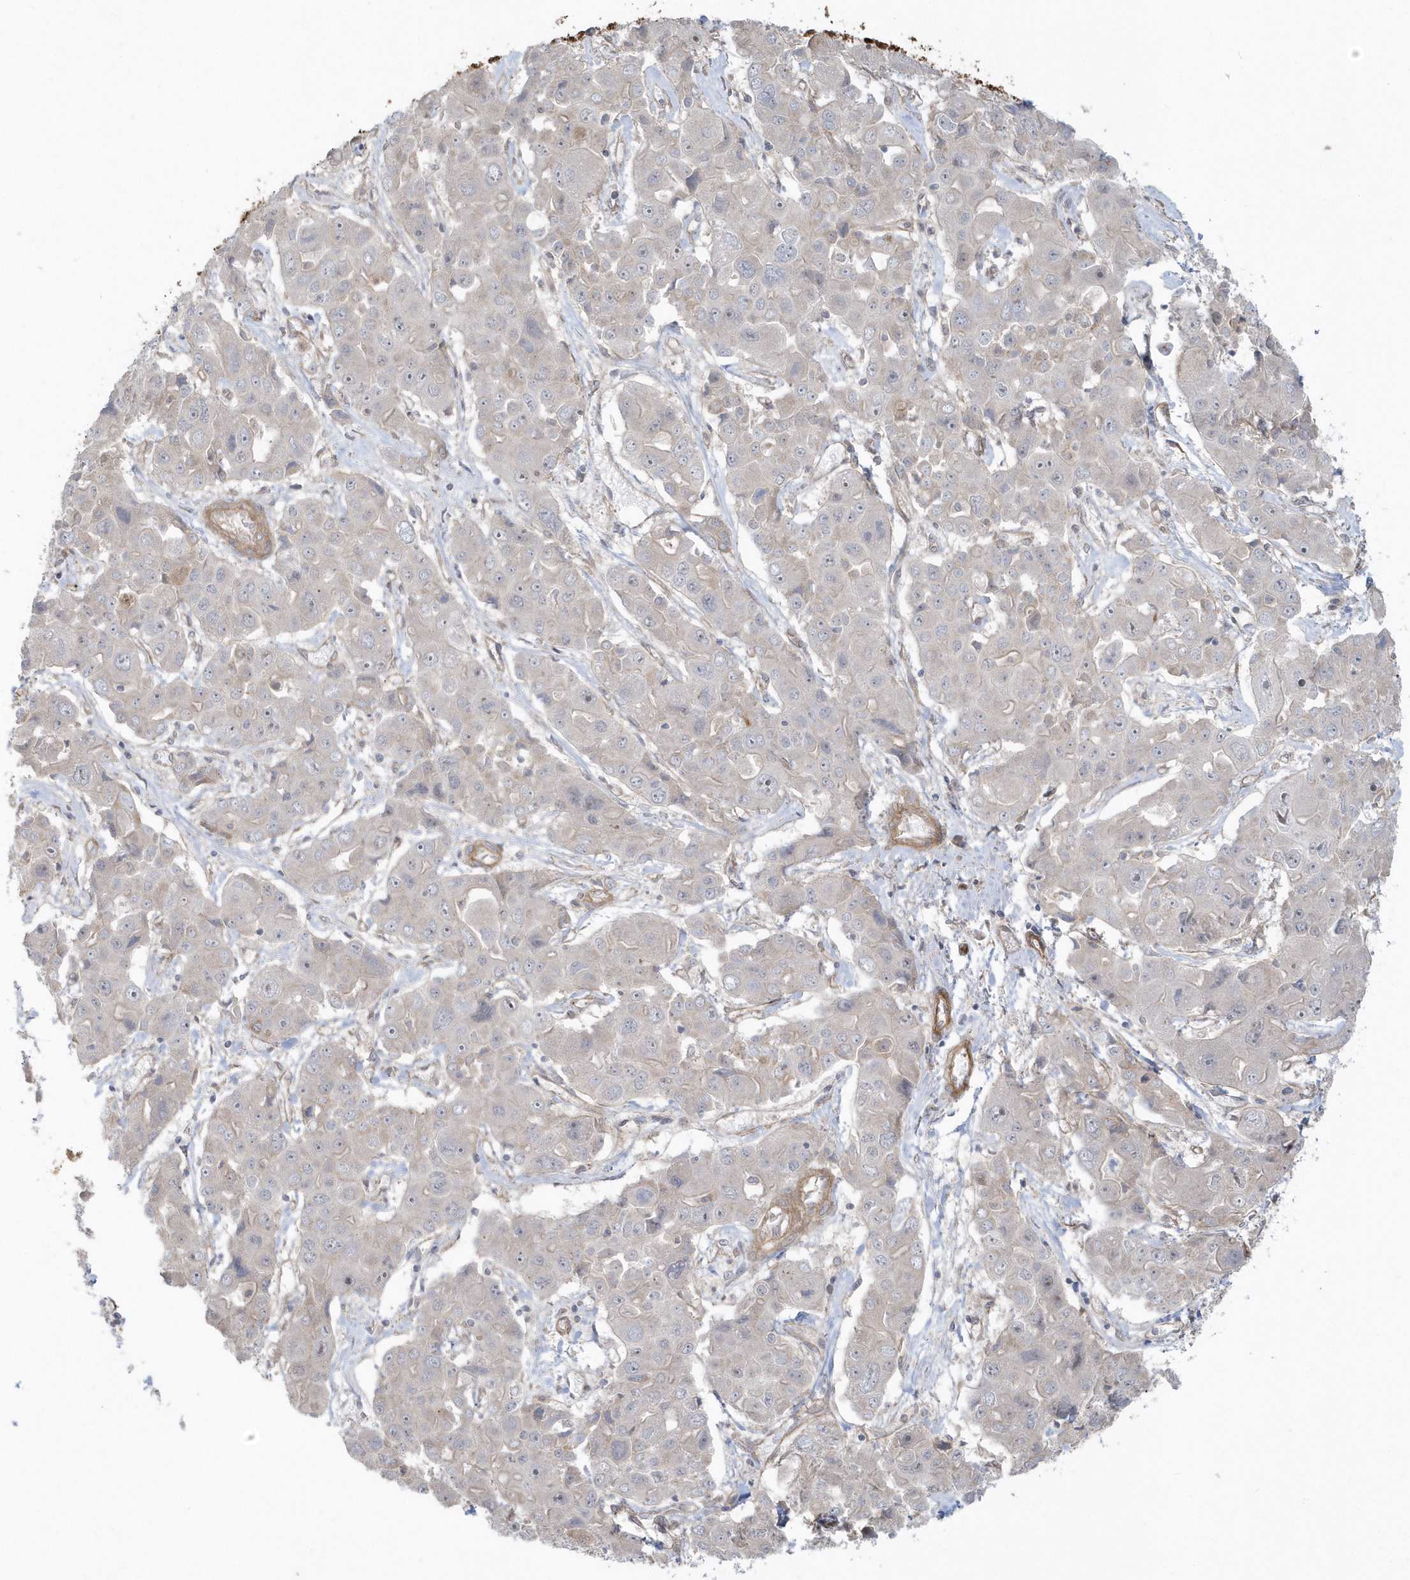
{"staining": {"intensity": "negative", "quantity": "none", "location": "none"}, "tissue": "liver cancer", "cell_type": "Tumor cells", "image_type": "cancer", "snomed": [{"axis": "morphology", "description": "Cholangiocarcinoma"}, {"axis": "topography", "description": "Liver"}], "caption": "This is a micrograph of IHC staining of cholangiocarcinoma (liver), which shows no staining in tumor cells.", "gene": "ACTR1A", "patient": {"sex": "male", "age": 67}}